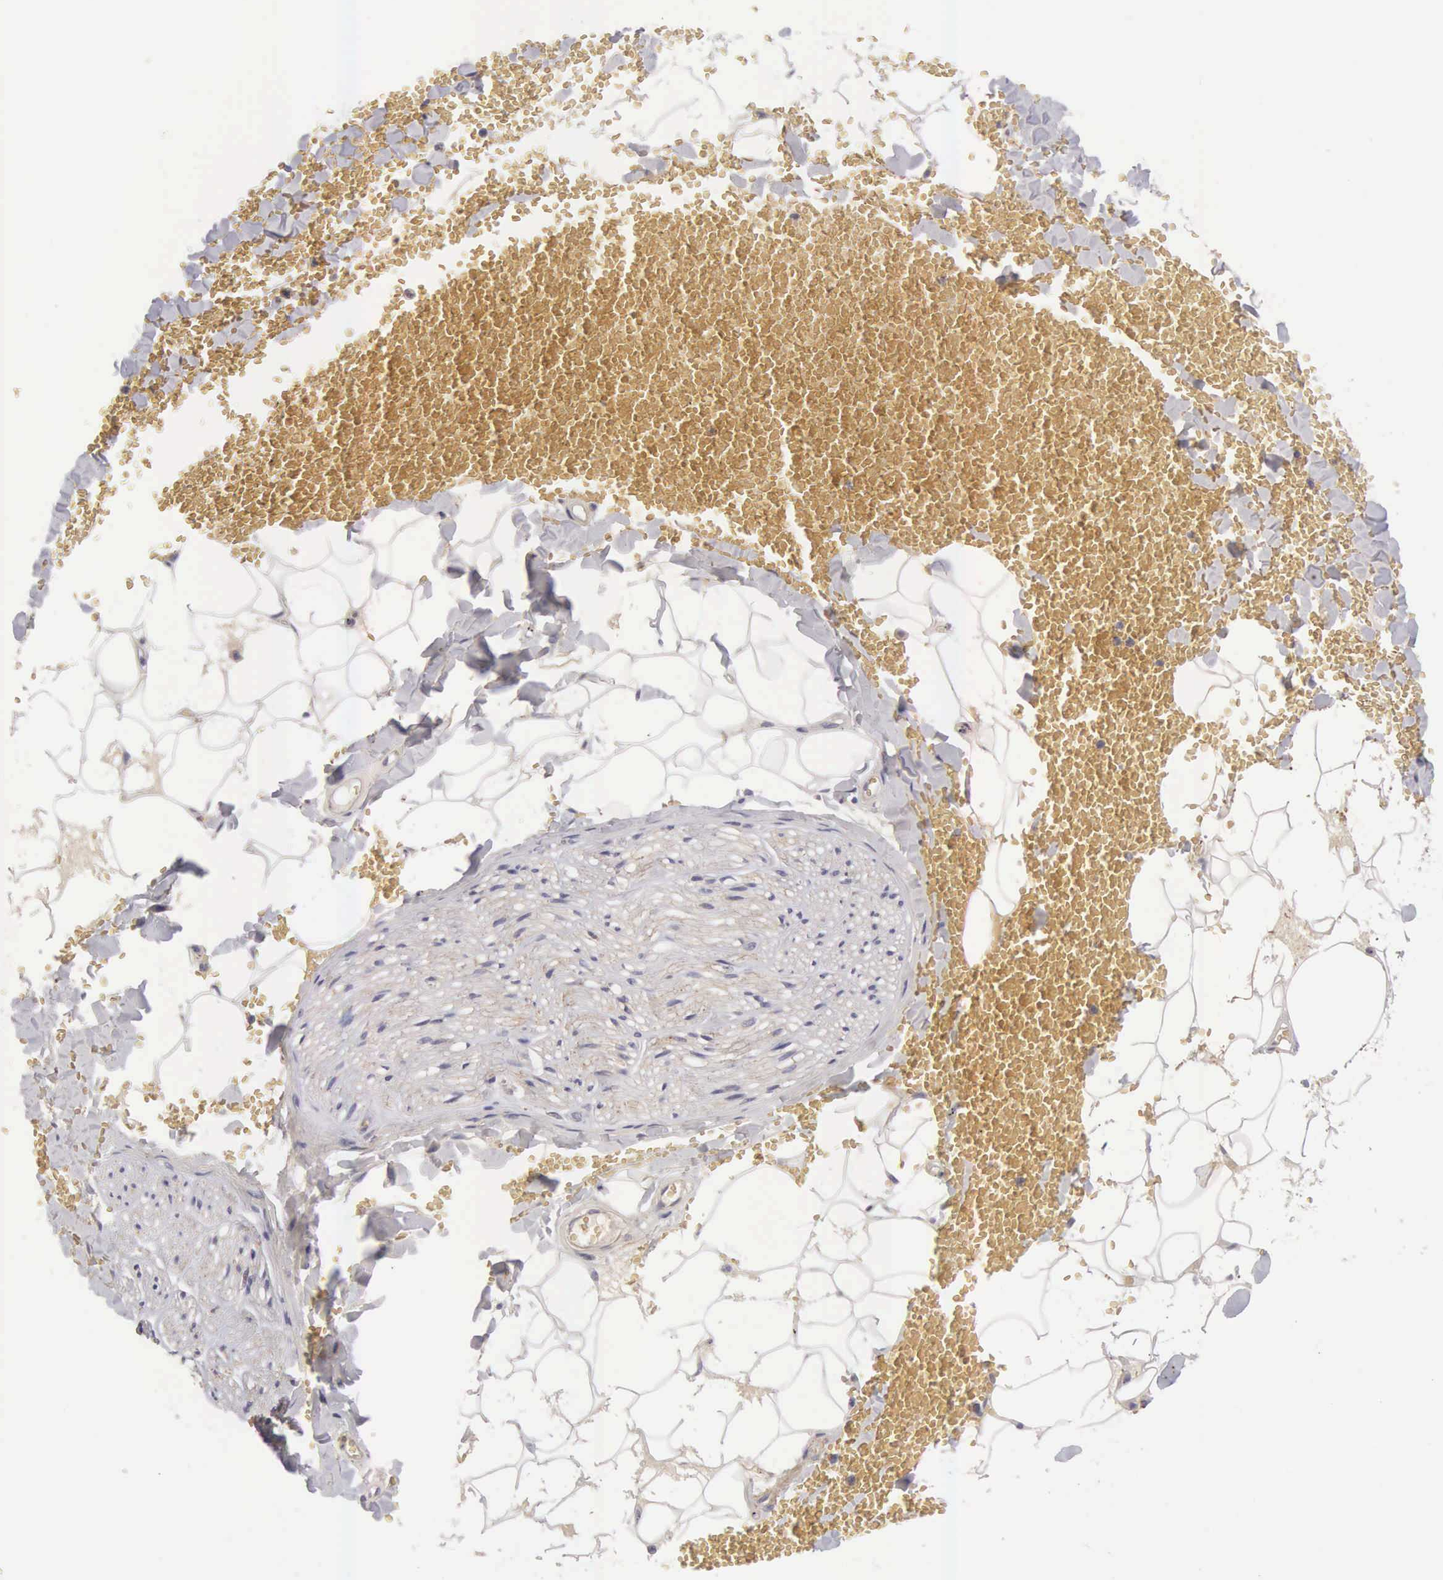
{"staining": {"intensity": "negative", "quantity": "none", "location": "none"}, "tissue": "adipose tissue", "cell_type": "Adipocytes", "image_type": "normal", "snomed": [{"axis": "morphology", "description": "Normal tissue, NOS"}, {"axis": "morphology", "description": "Inflammation, NOS"}, {"axis": "topography", "description": "Lymph node"}, {"axis": "topography", "description": "Peripheral nerve tissue"}], "caption": "A histopathology image of adipose tissue stained for a protein reveals no brown staining in adipocytes. Nuclei are stained in blue.", "gene": "CLU", "patient": {"sex": "male", "age": 52}}